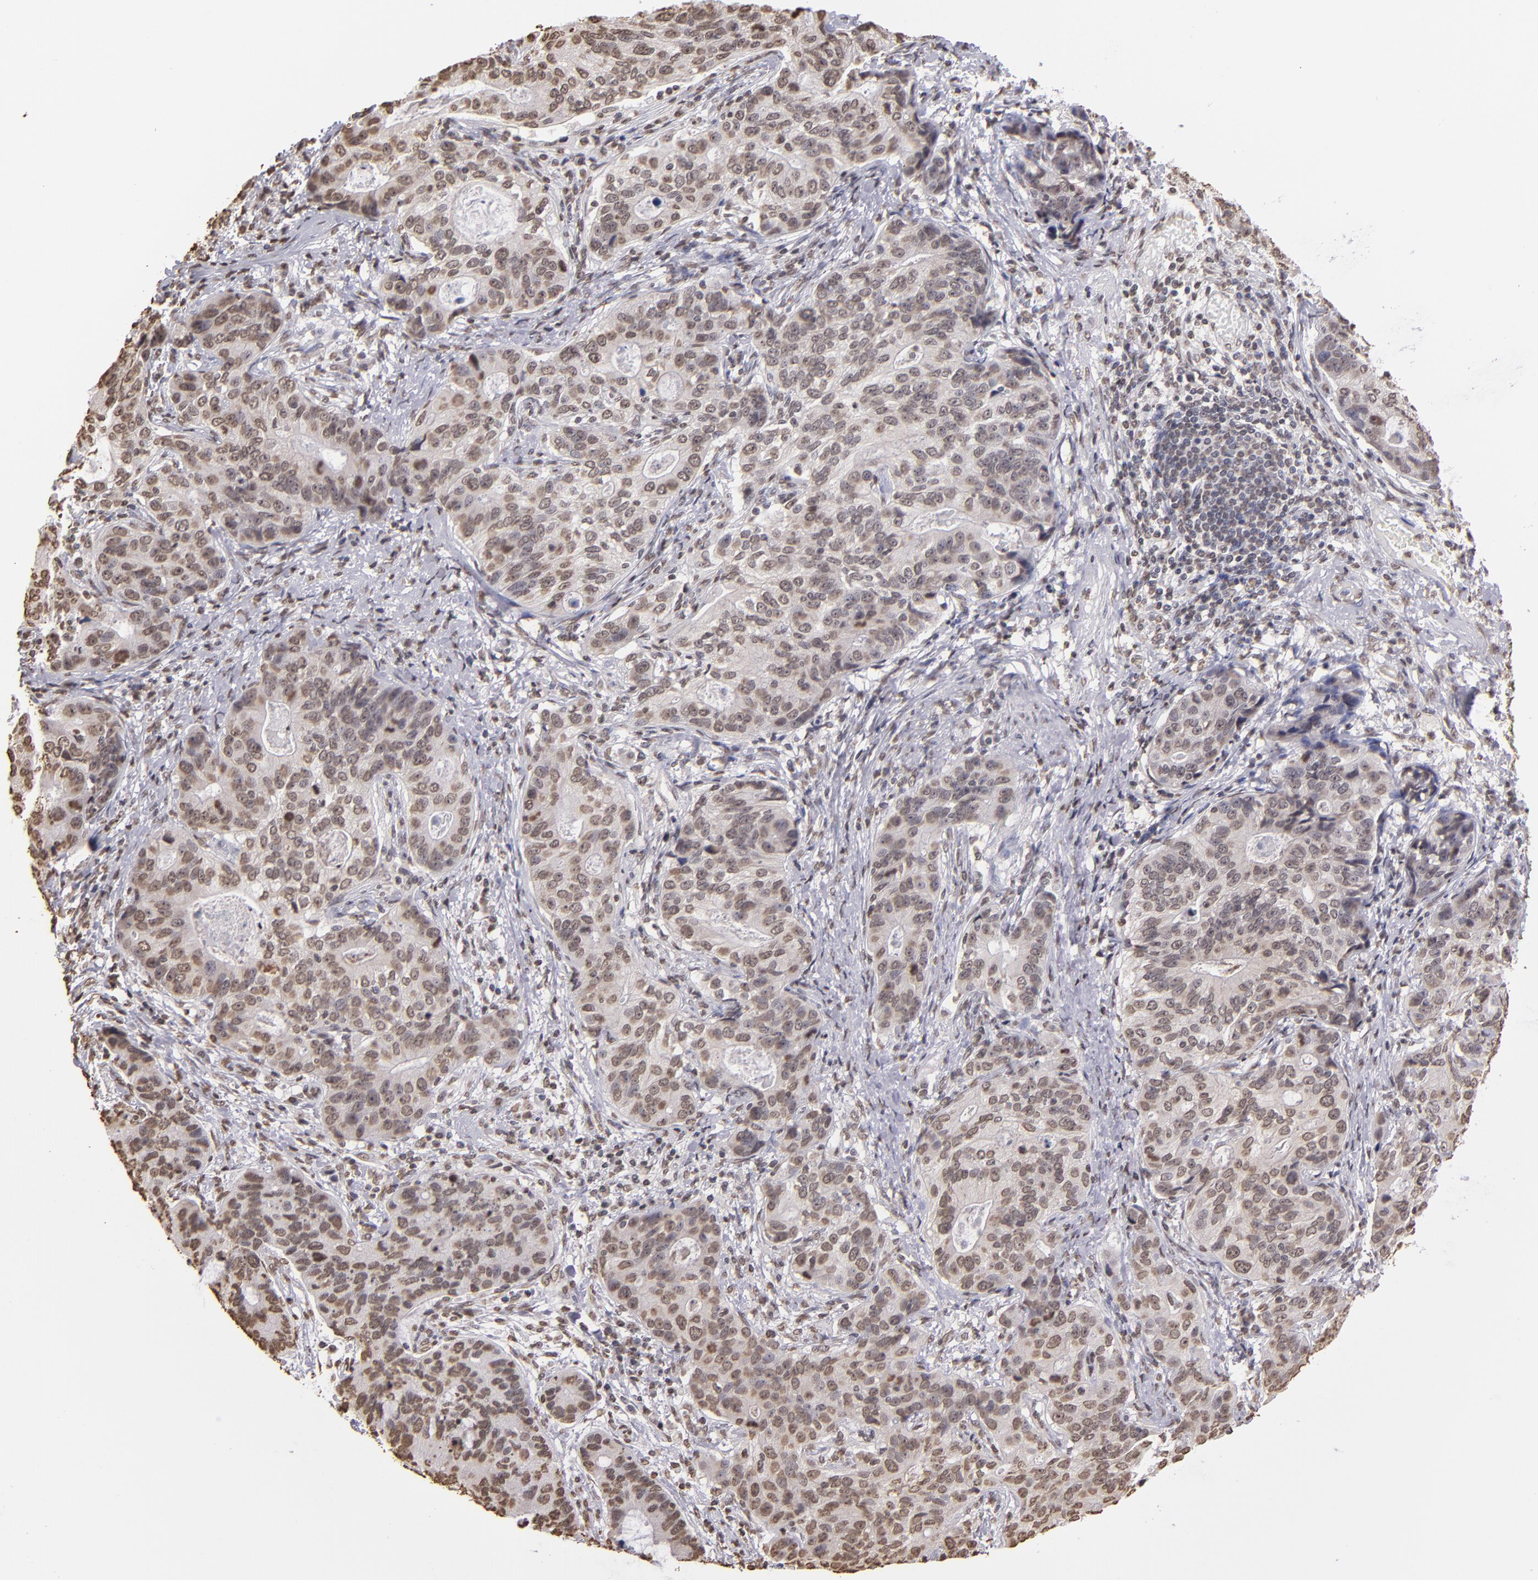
{"staining": {"intensity": "weak", "quantity": ">75%", "location": "nuclear"}, "tissue": "stomach cancer", "cell_type": "Tumor cells", "image_type": "cancer", "snomed": [{"axis": "morphology", "description": "Adenocarcinoma, NOS"}, {"axis": "topography", "description": "Esophagus"}, {"axis": "topography", "description": "Stomach"}], "caption": "Approximately >75% of tumor cells in stomach adenocarcinoma demonstrate weak nuclear protein staining as visualized by brown immunohistochemical staining.", "gene": "LBX1", "patient": {"sex": "male", "age": 74}}